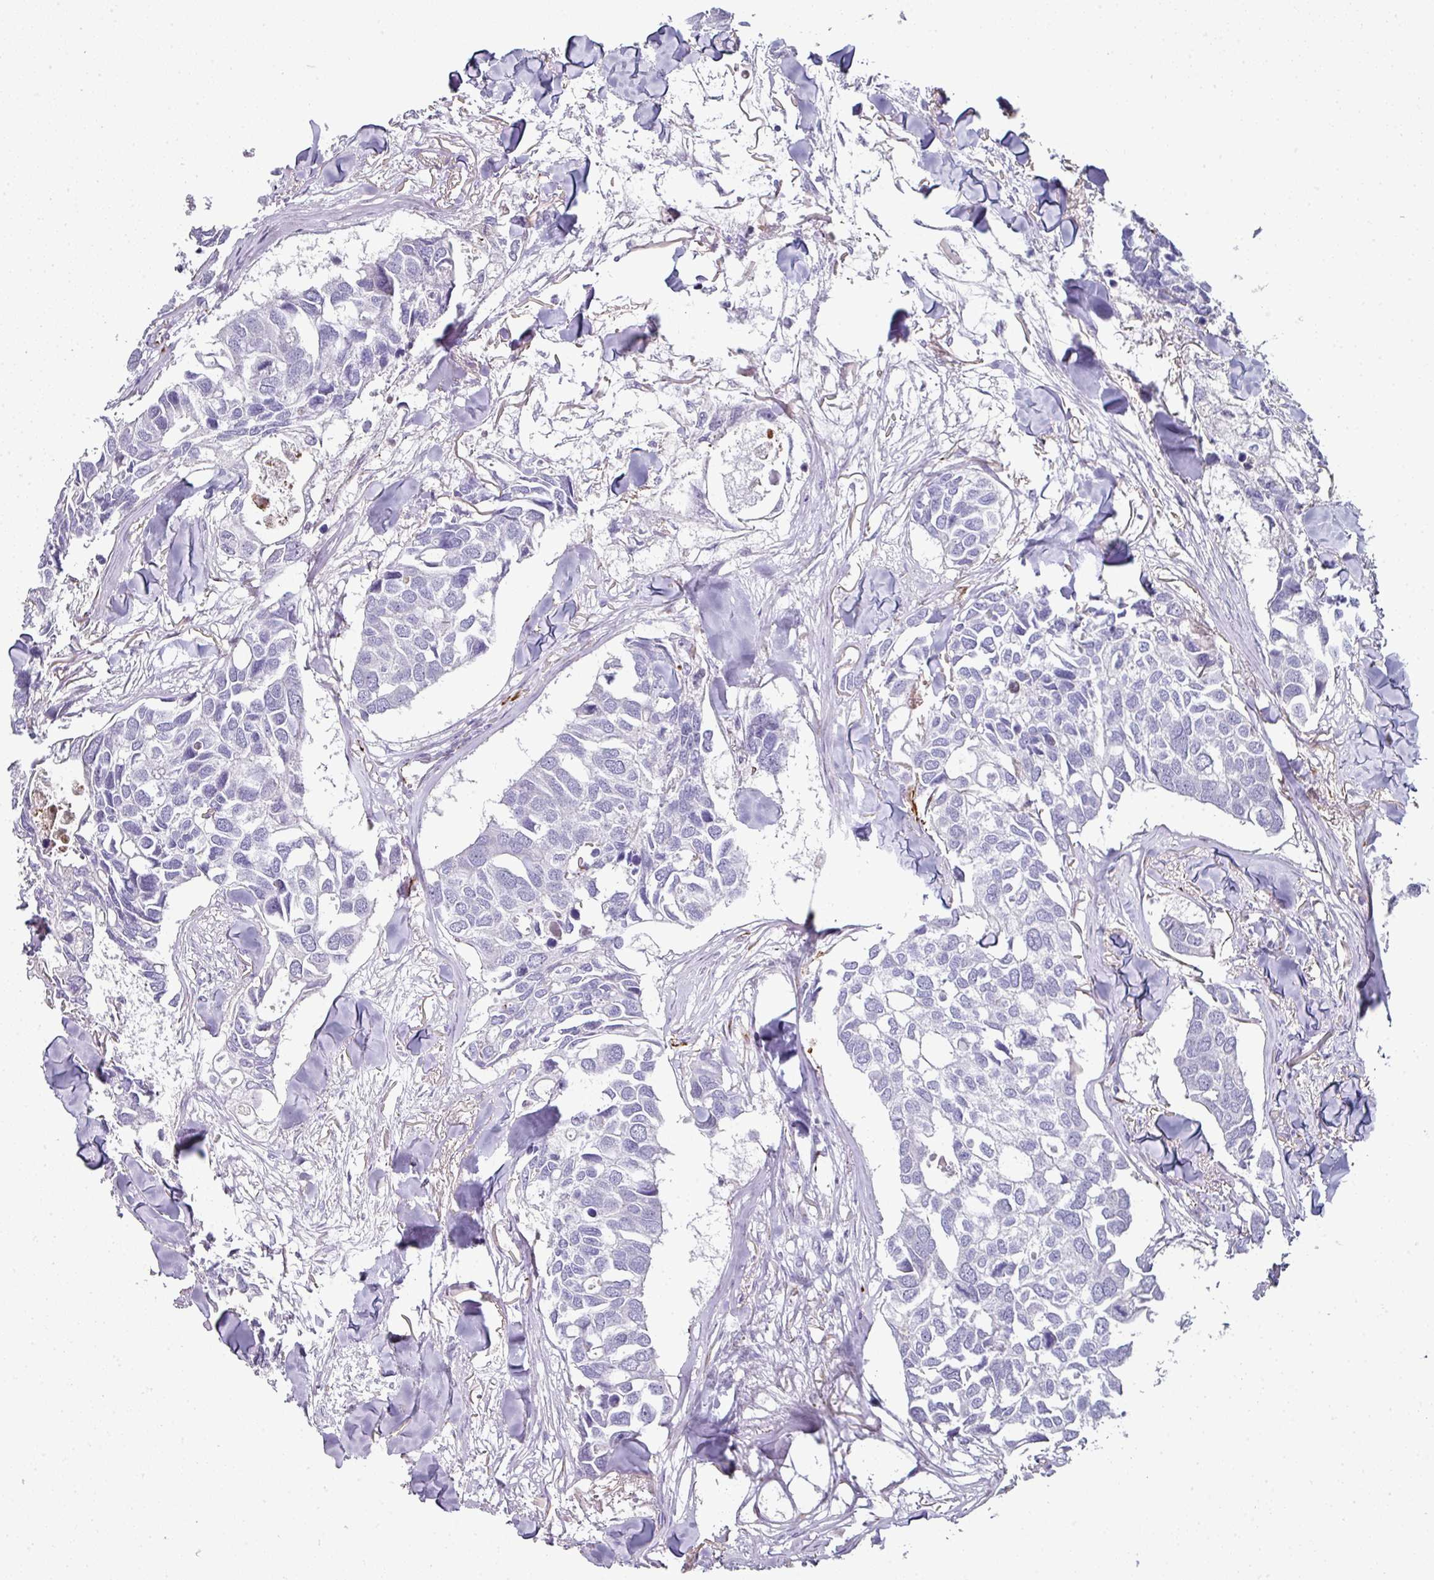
{"staining": {"intensity": "negative", "quantity": "none", "location": "none"}, "tissue": "breast cancer", "cell_type": "Tumor cells", "image_type": "cancer", "snomed": [{"axis": "morphology", "description": "Duct carcinoma"}, {"axis": "topography", "description": "Breast"}], "caption": "IHC histopathology image of neoplastic tissue: human infiltrating ductal carcinoma (breast) stained with DAB (3,3'-diaminobenzidine) shows no significant protein positivity in tumor cells. Nuclei are stained in blue.", "gene": "TMPRSS9", "patient": {"sex": "female", "age": 83}}